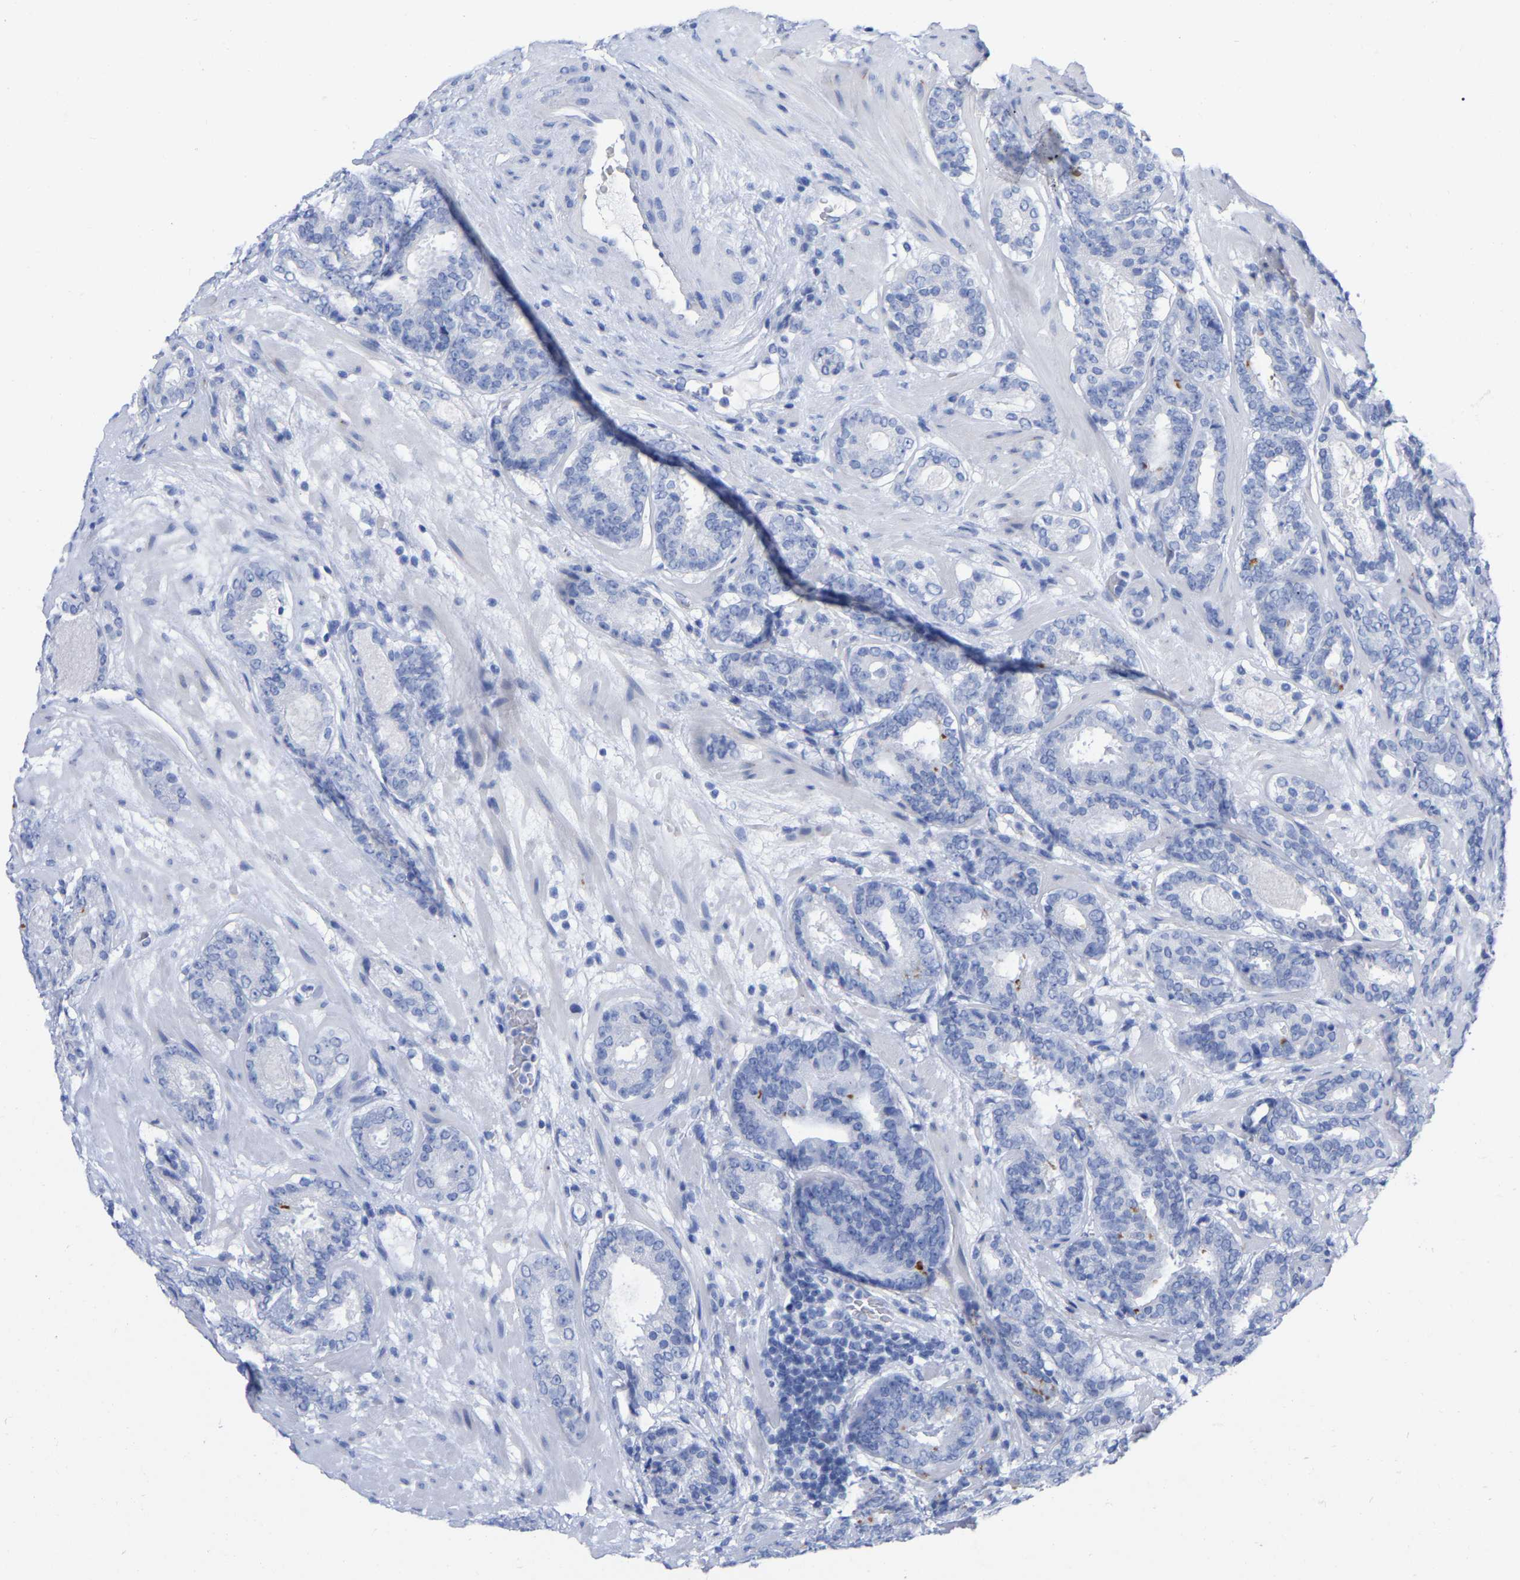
{"staining": {"intensity": "negative", "quantity": "none", "location": "none"}, "tissue": "prostate cancer", "cell_type": "Tumor cells", "image_type": "cancer", "snomed": [{"axis": "morphology", "description": "Adenocarcinoma, Low grade"}, {"axis": "topography", "description": "Prostate"}], "caption": "Prostate cancer was stained to show a protein in brown. There is no significant expression in tumor cells. (Stains: DAB immunohistochemistry (IHC) with hematoxylin counter stain, Microscopy: brightfield microscopy at high magnification).", "gene": "HAPLN1", "patient": {"sex": "male", "age": 69}}